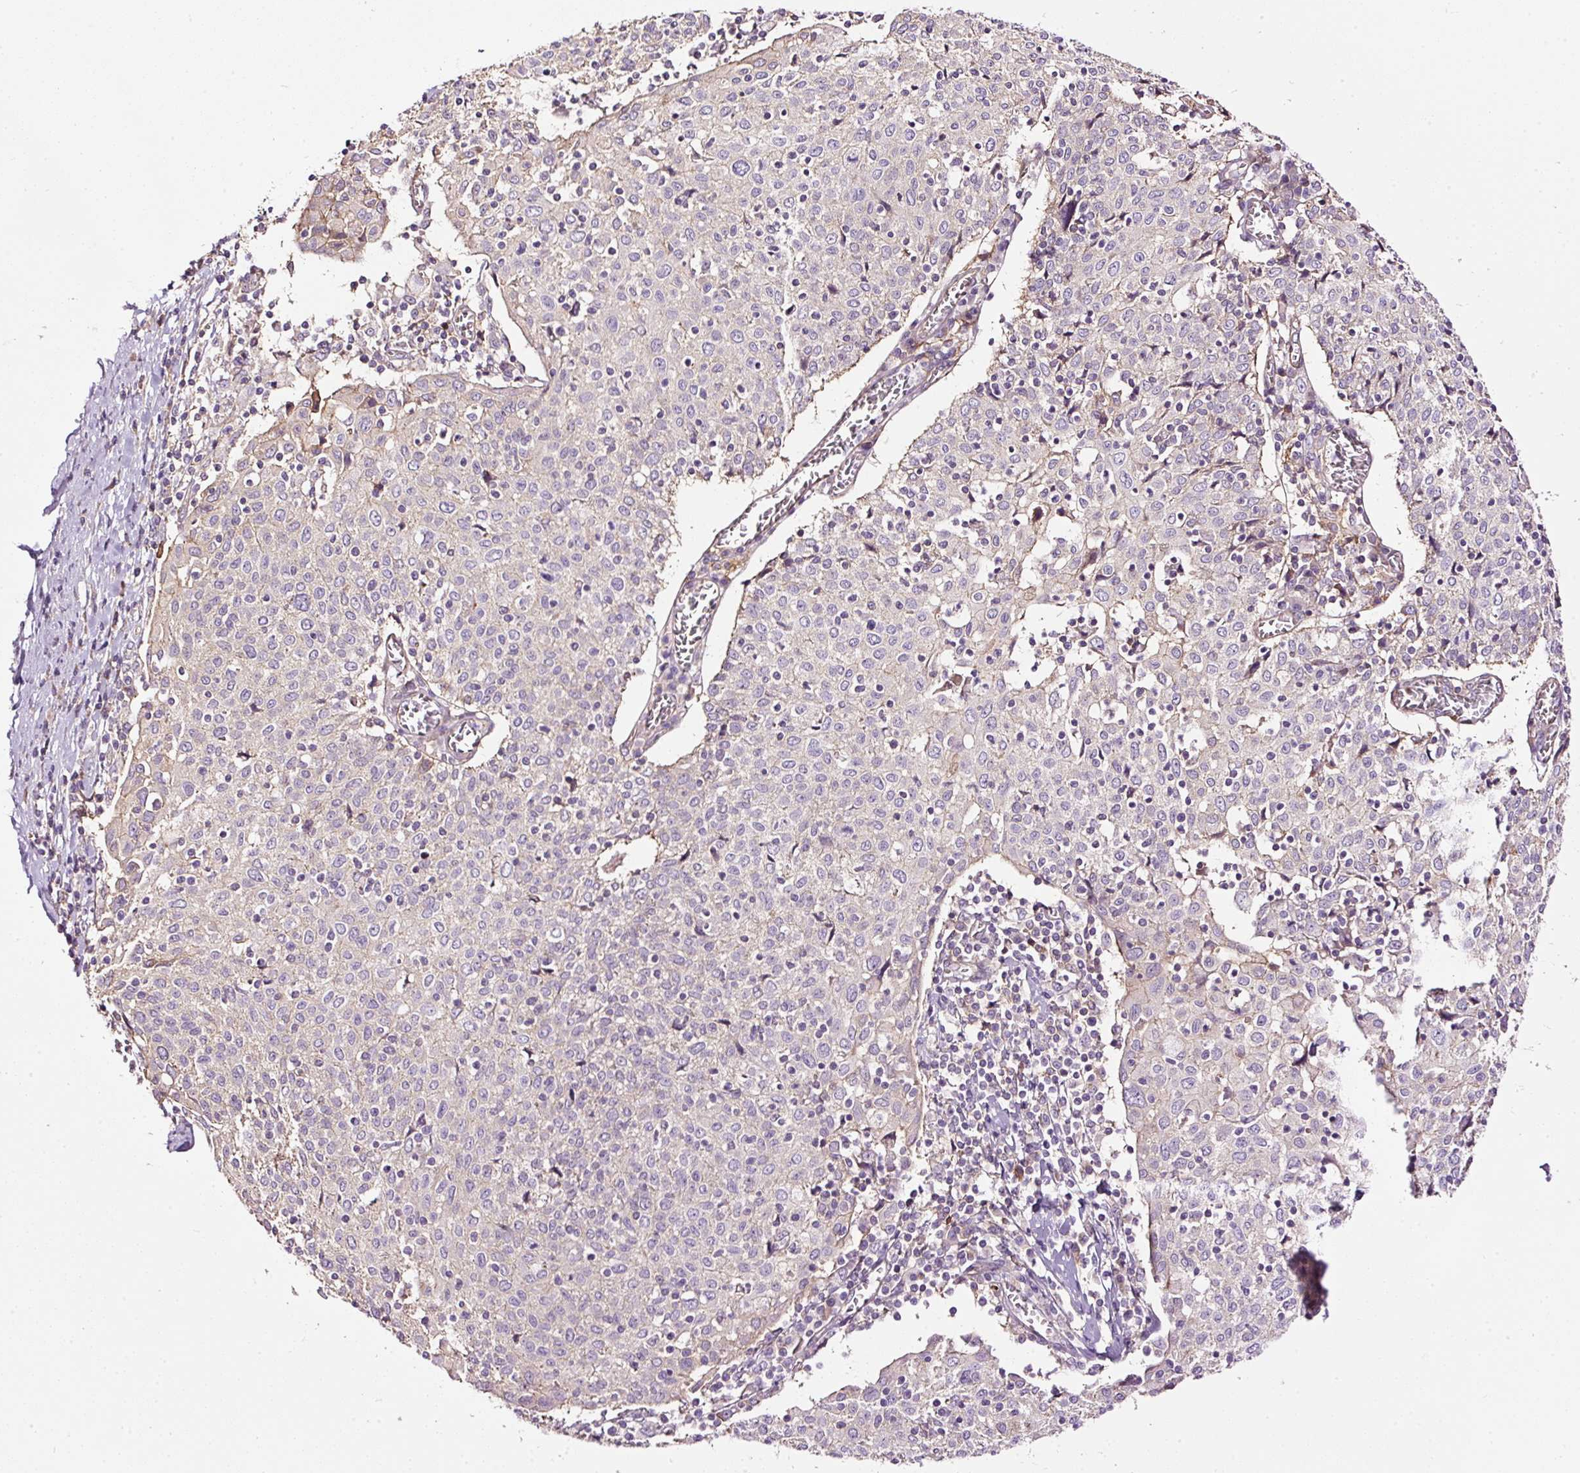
{"staining": {"intensity": "negative", "quantity": "none", "location": "none"}, "tissue": "cervical cancer", "cell_type": "Tumor cells", "image_type": "cancer", "snomed": [{"axis": "morphology", "description": "Squamous cell carcinoma, NOS"}, {"axis": "topography", "description": "Cervix"}], "caption": "DAB (3,3'-diaminobenzidine) immunohistochemical staining of human cervical cancer (squamous cell carcinoma) shows no significant staining in tumor cells. (Brightfield microscopy of DAB immunohistochemistry at high magnification).", "gene": "USHBP1", "patient": {"sex": "female", "age": 52}}